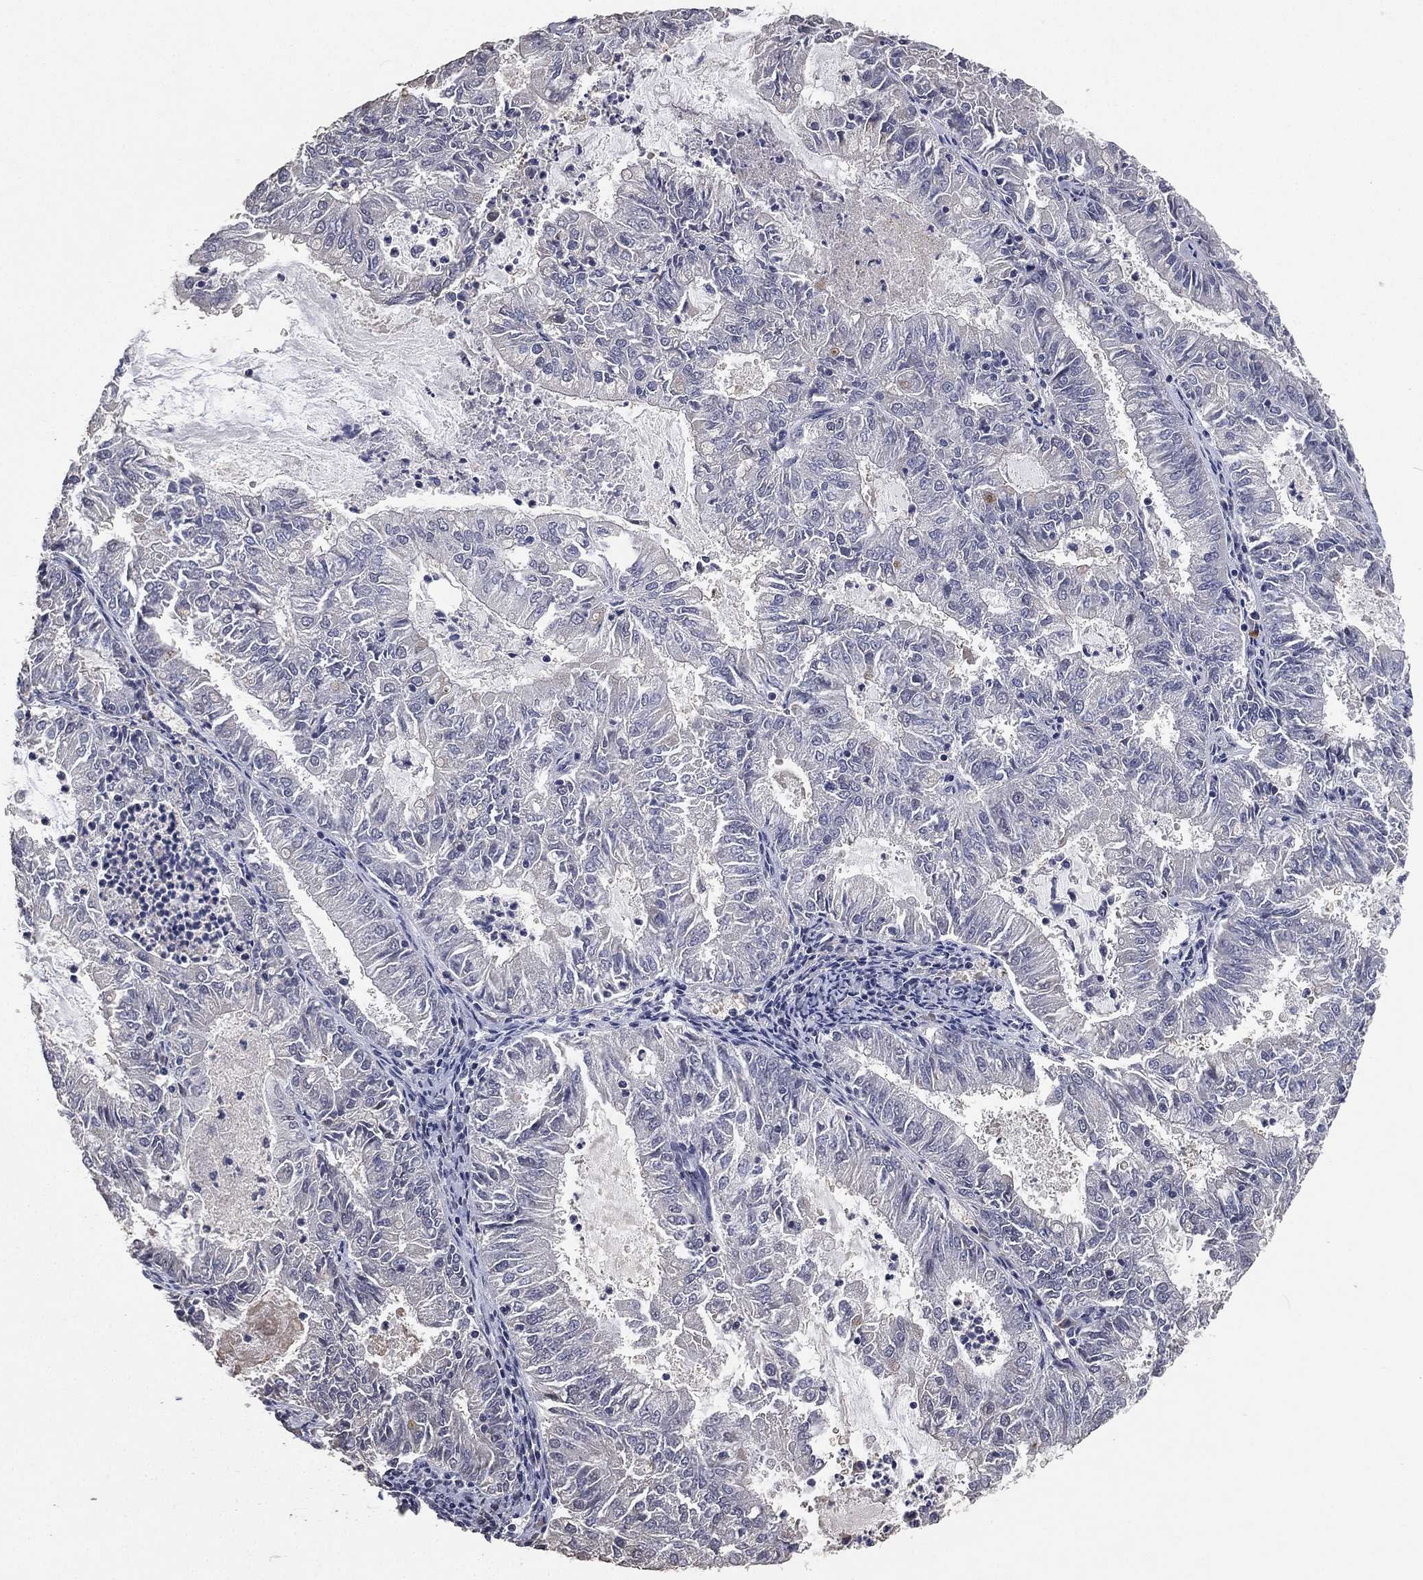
{"staining": {"intensity": "negative", "quantity": "none", "location": "none"}, "tissue": "endometrial cancer", "cell_type": "Tumor cells", "image_type": "cancer", "snomed": [{"axis": "morphology", "description": "Adenocarcinoma, NOS"}, {"axis": "topography", "description": "Endometrium"}], "caption": "Immunohistochemistry (IHC) of human endometrial cancer shows no positivity in tumor cells.", "gene": "DSG1", "patient": {"sex": "female", "age": 57}}